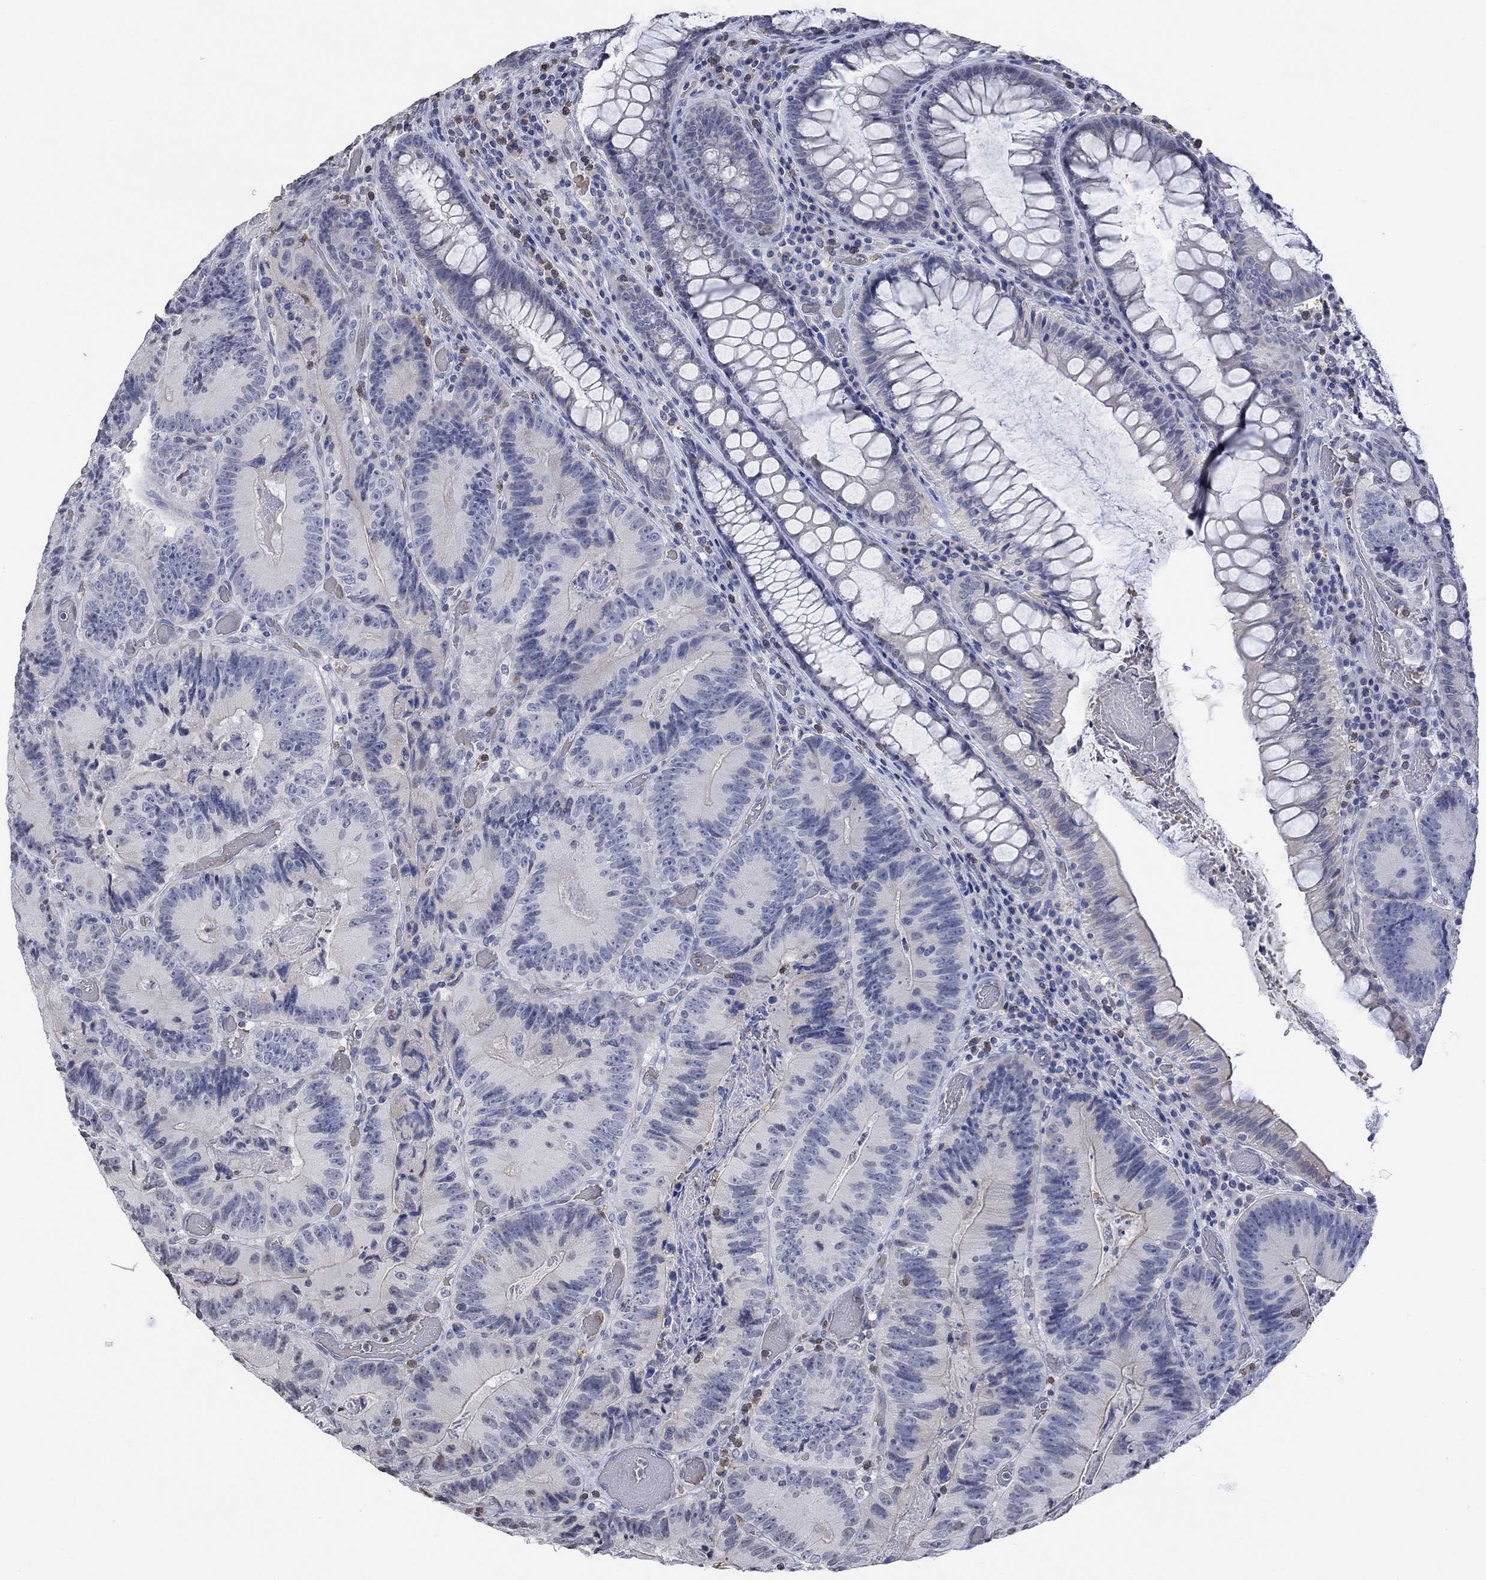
{"staining": {"intensity": "negative", "quantity": "none", "location": "none"}, "tissue": "colorectal cancer", "cell_type": "Tumor cells", "image_type": "cancer", "snomed": [{"axis": "morphology", "description": "Adenocarcinoma, NOS"}, {"axis": "topography", "description": "Colon"}], "caption": "DAB (3,3'-diaminobenzidine) immunohistochemical staining of colorectal cancer (adenocarcinoma) demonstrates no significant positivity in tumor cells.", "gene": "TMEM255A", "patient": {"sex": "female", "age": 86}}